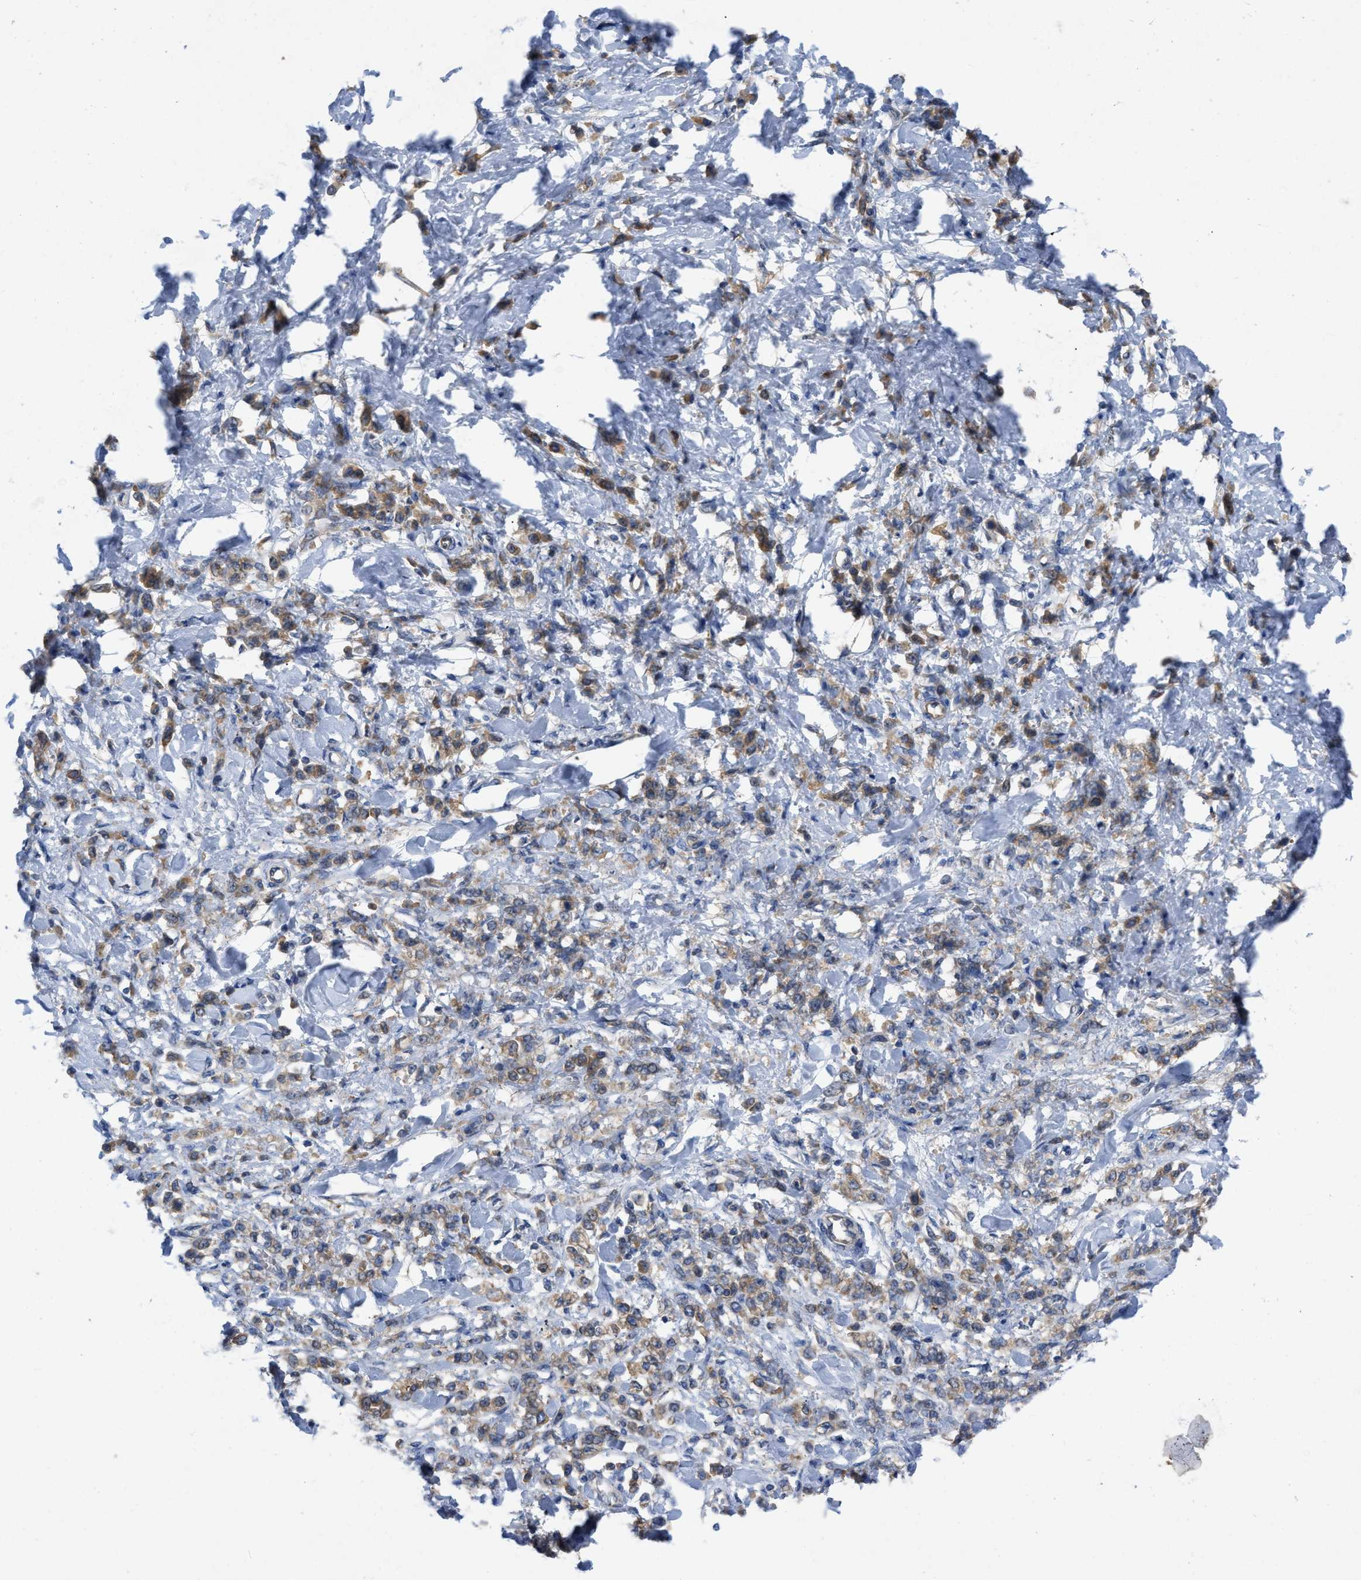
{"staining": {"intensity": "moderate", "quantity": ">75%", "location": "cytoplasmic/membranous"}, "tissue": "stomach cancer", "cell_type": "Tumor cells", "image_type": "cancer", "snomed": [{"axis": "morphology", "description": "Normal tissue, NOS"}, {"axis": "morphology", "description": "Adenocarcinoma, NOS"}, {"axis": "topography", "description": "Stomach"}], "caption": "Moderate cytoplasmic/membranous positivity is seen in approximately >75% of tumor cells in adenocarcinoma (stomach).", "gene": "TMEM131", "patient": {"sex": "male", "age": 82}}